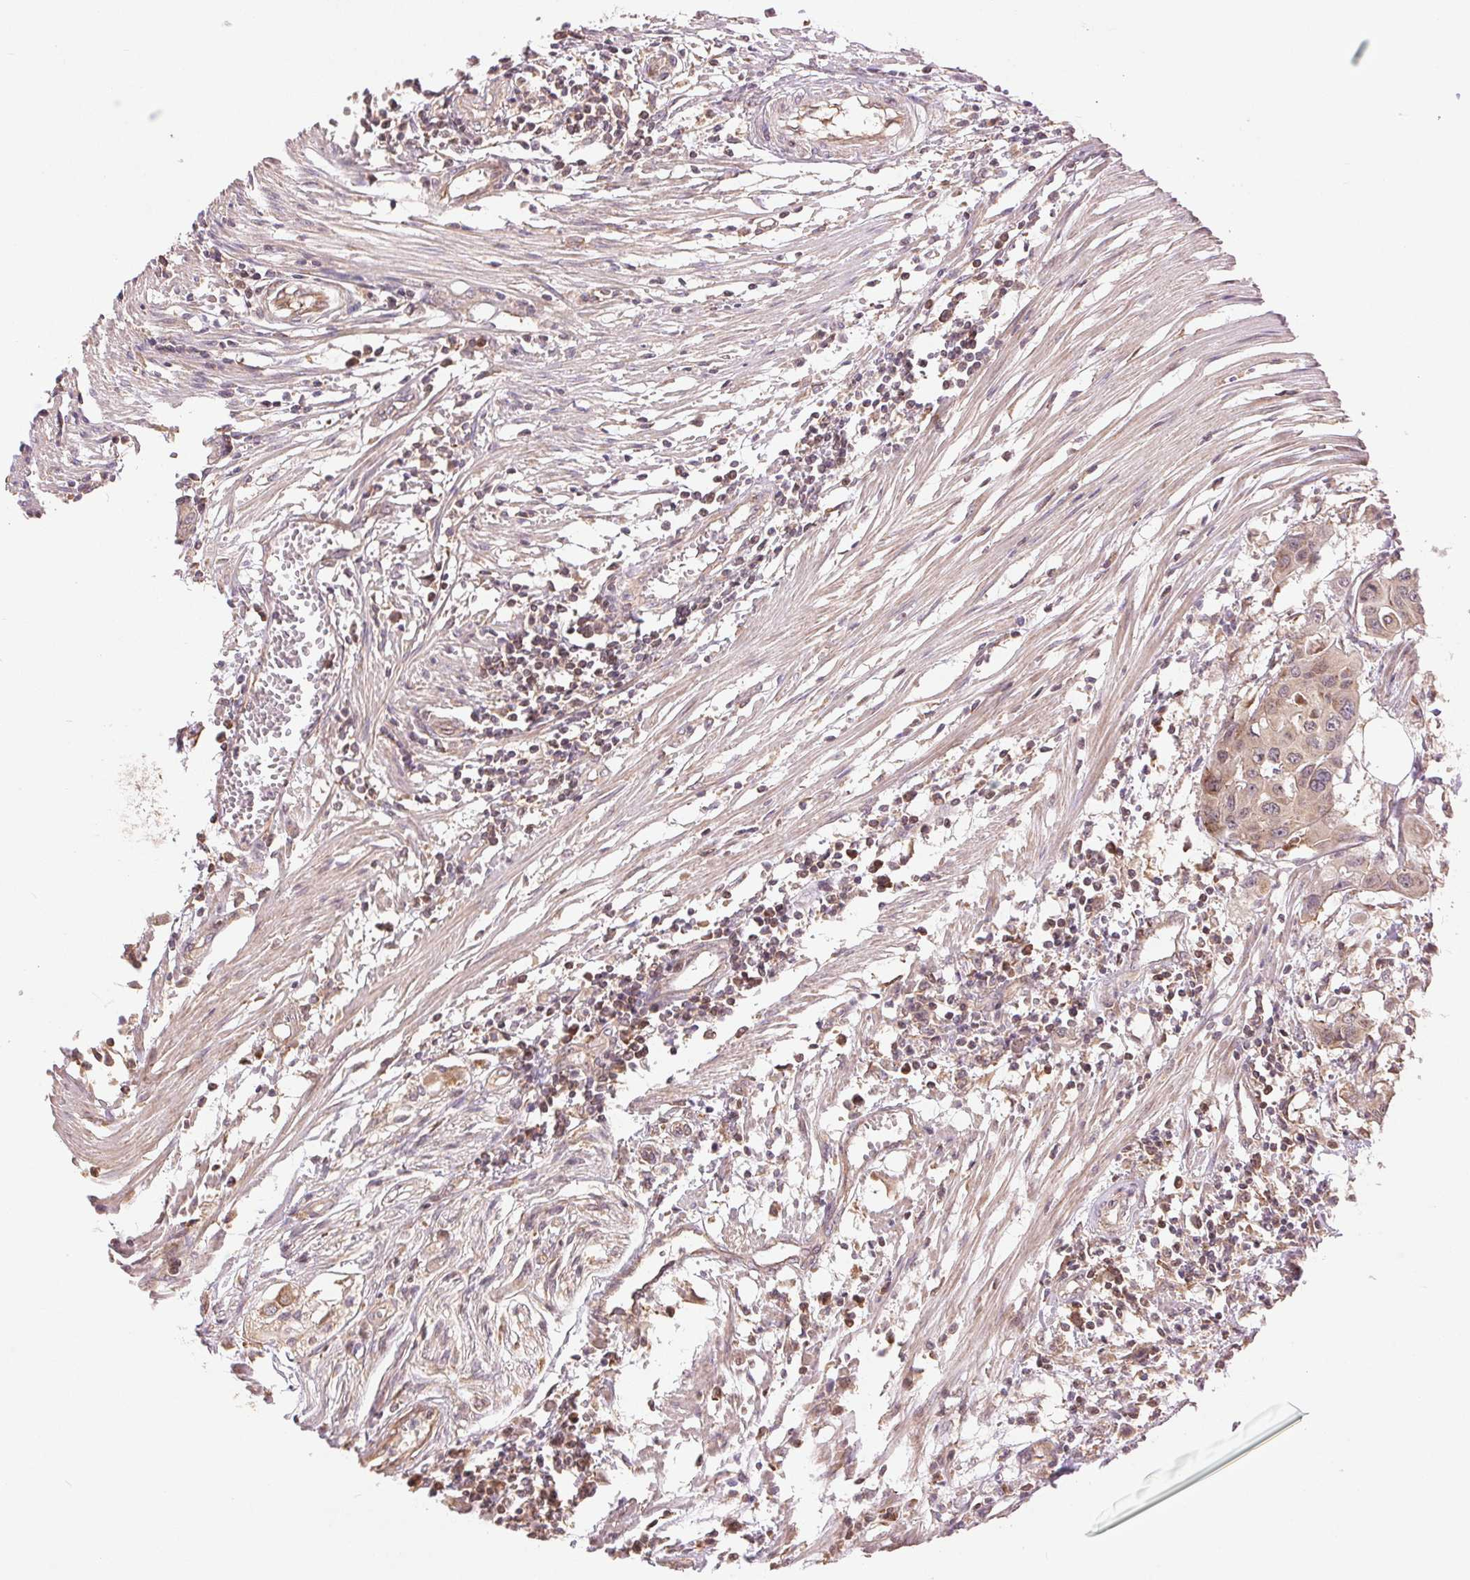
{"staining": {"intensity": "weak", "quantity": ">75%", "location": "cytoplasmic/membranous"}, "tissue": "colorectal cancer", "cell_type": "Tumor cells", "image_type": "cancer", "snomed": [{"axis": "morphology", "description": "Adenocarcinoma, NOS"}, {"axis": "topography", "description": "Colon"}], "caption": "An image showing weak cytoplasmic/membranous expression in about >75% of tumor cells in colorectal adenocarcinoma, as visualized by brown immunohistochemical staining.", "gene": "BTF3L4", "patient": {"sex": "male", "age": 77}}